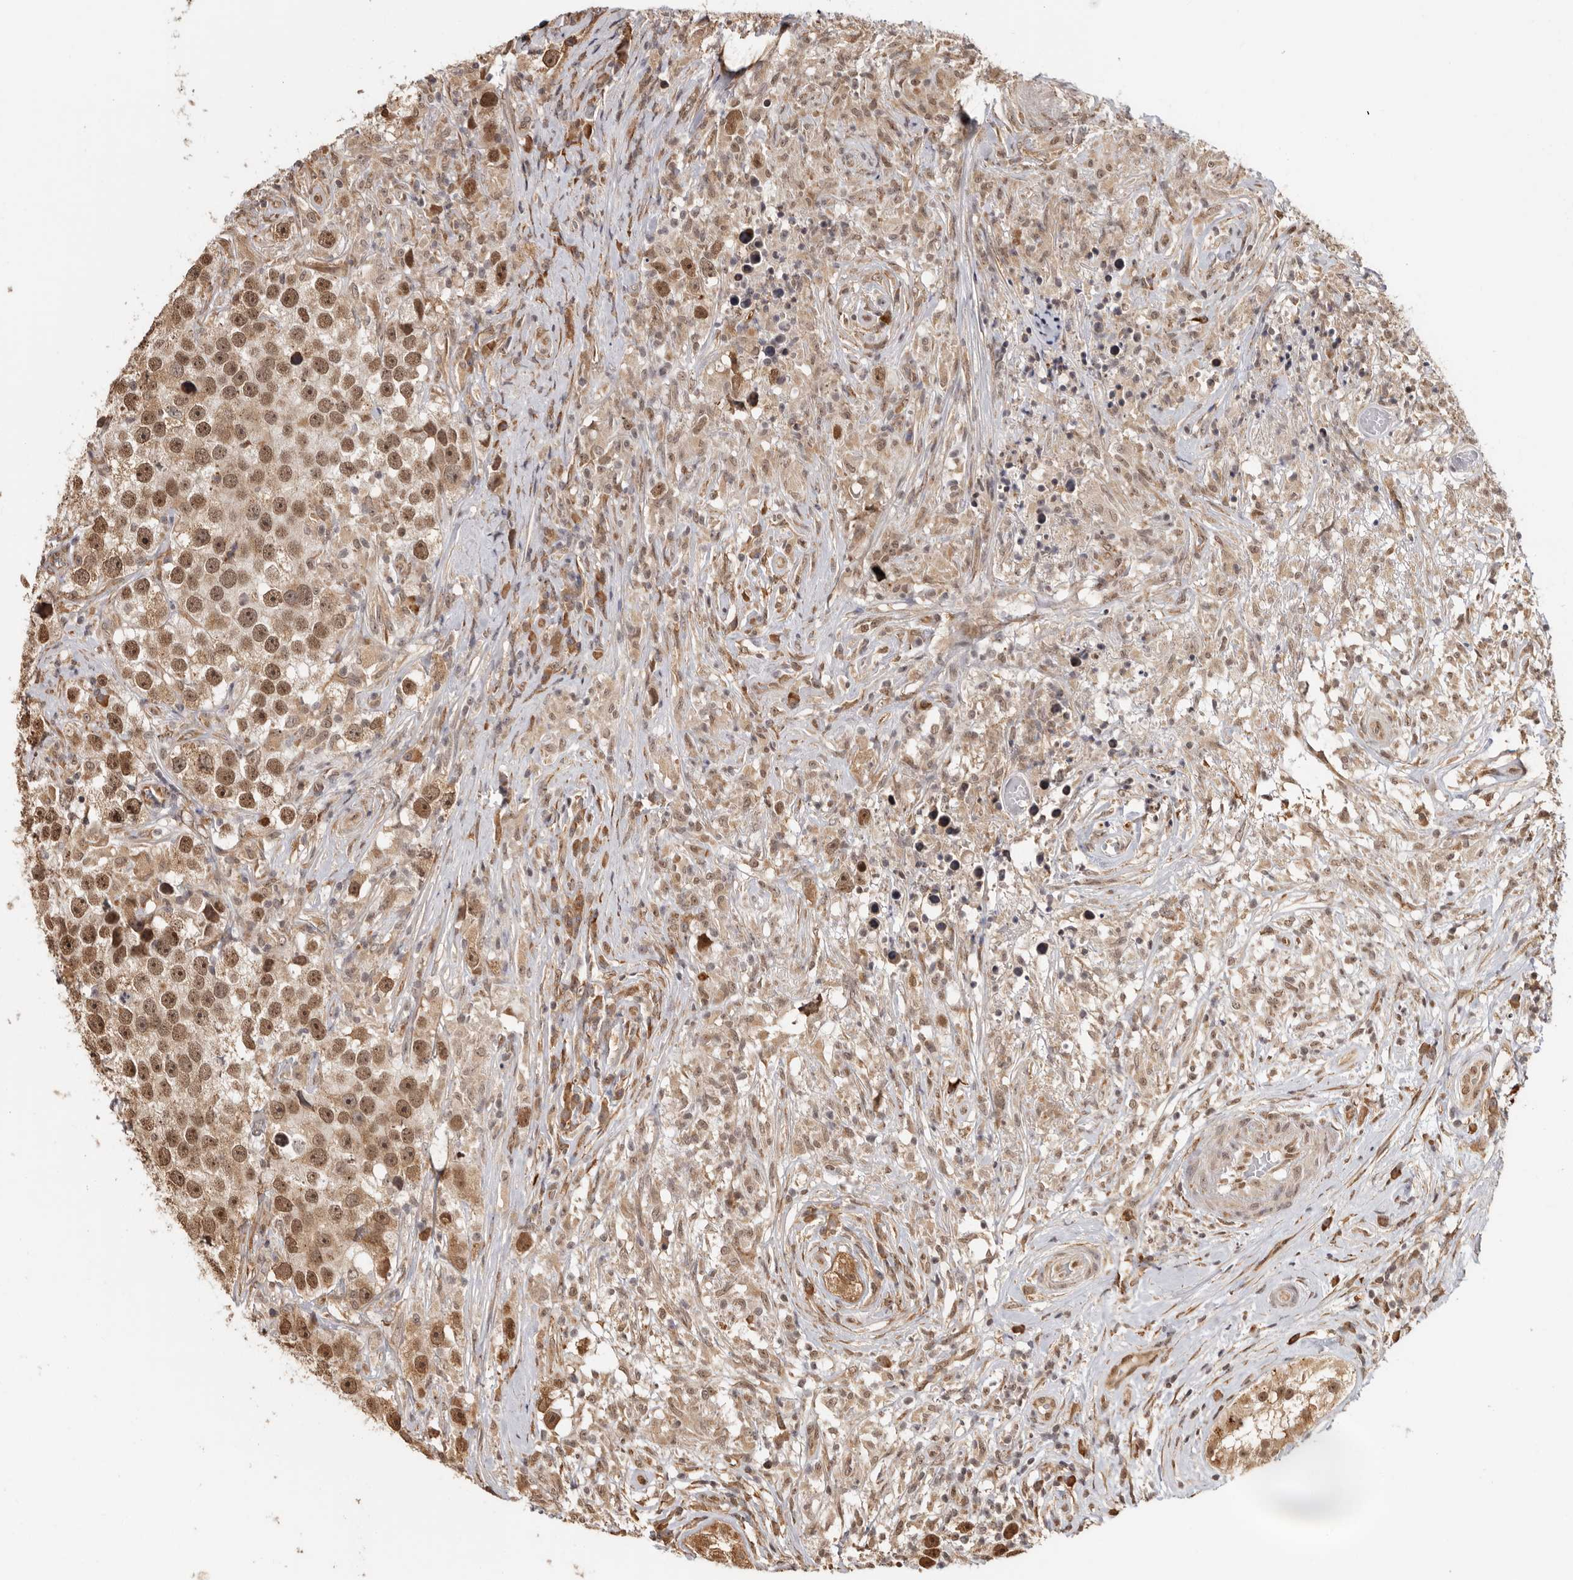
{"staining": {"intensity": "moderate", "quantity": ">75%", "location": "cytoplasmic/membranous,nuclear"}, "tissue": "testis cancer", "cell_type": "Tumor cells", "image_type": "cancer", "snomed": [{"axis": "morphology", "description": "Seminoma, NOS"}, {"axis": "topography", "description": "Testis"}], "caption": "A high-resolution micrograph shows immunohistochemistry staining of seminoma (testis), which displays moderate cytoplasmic/membranous and nuclear expression in about >75% of tumor cells.", "gene": "ZNF83", "patient": {"sex": "male", "age": 49}}